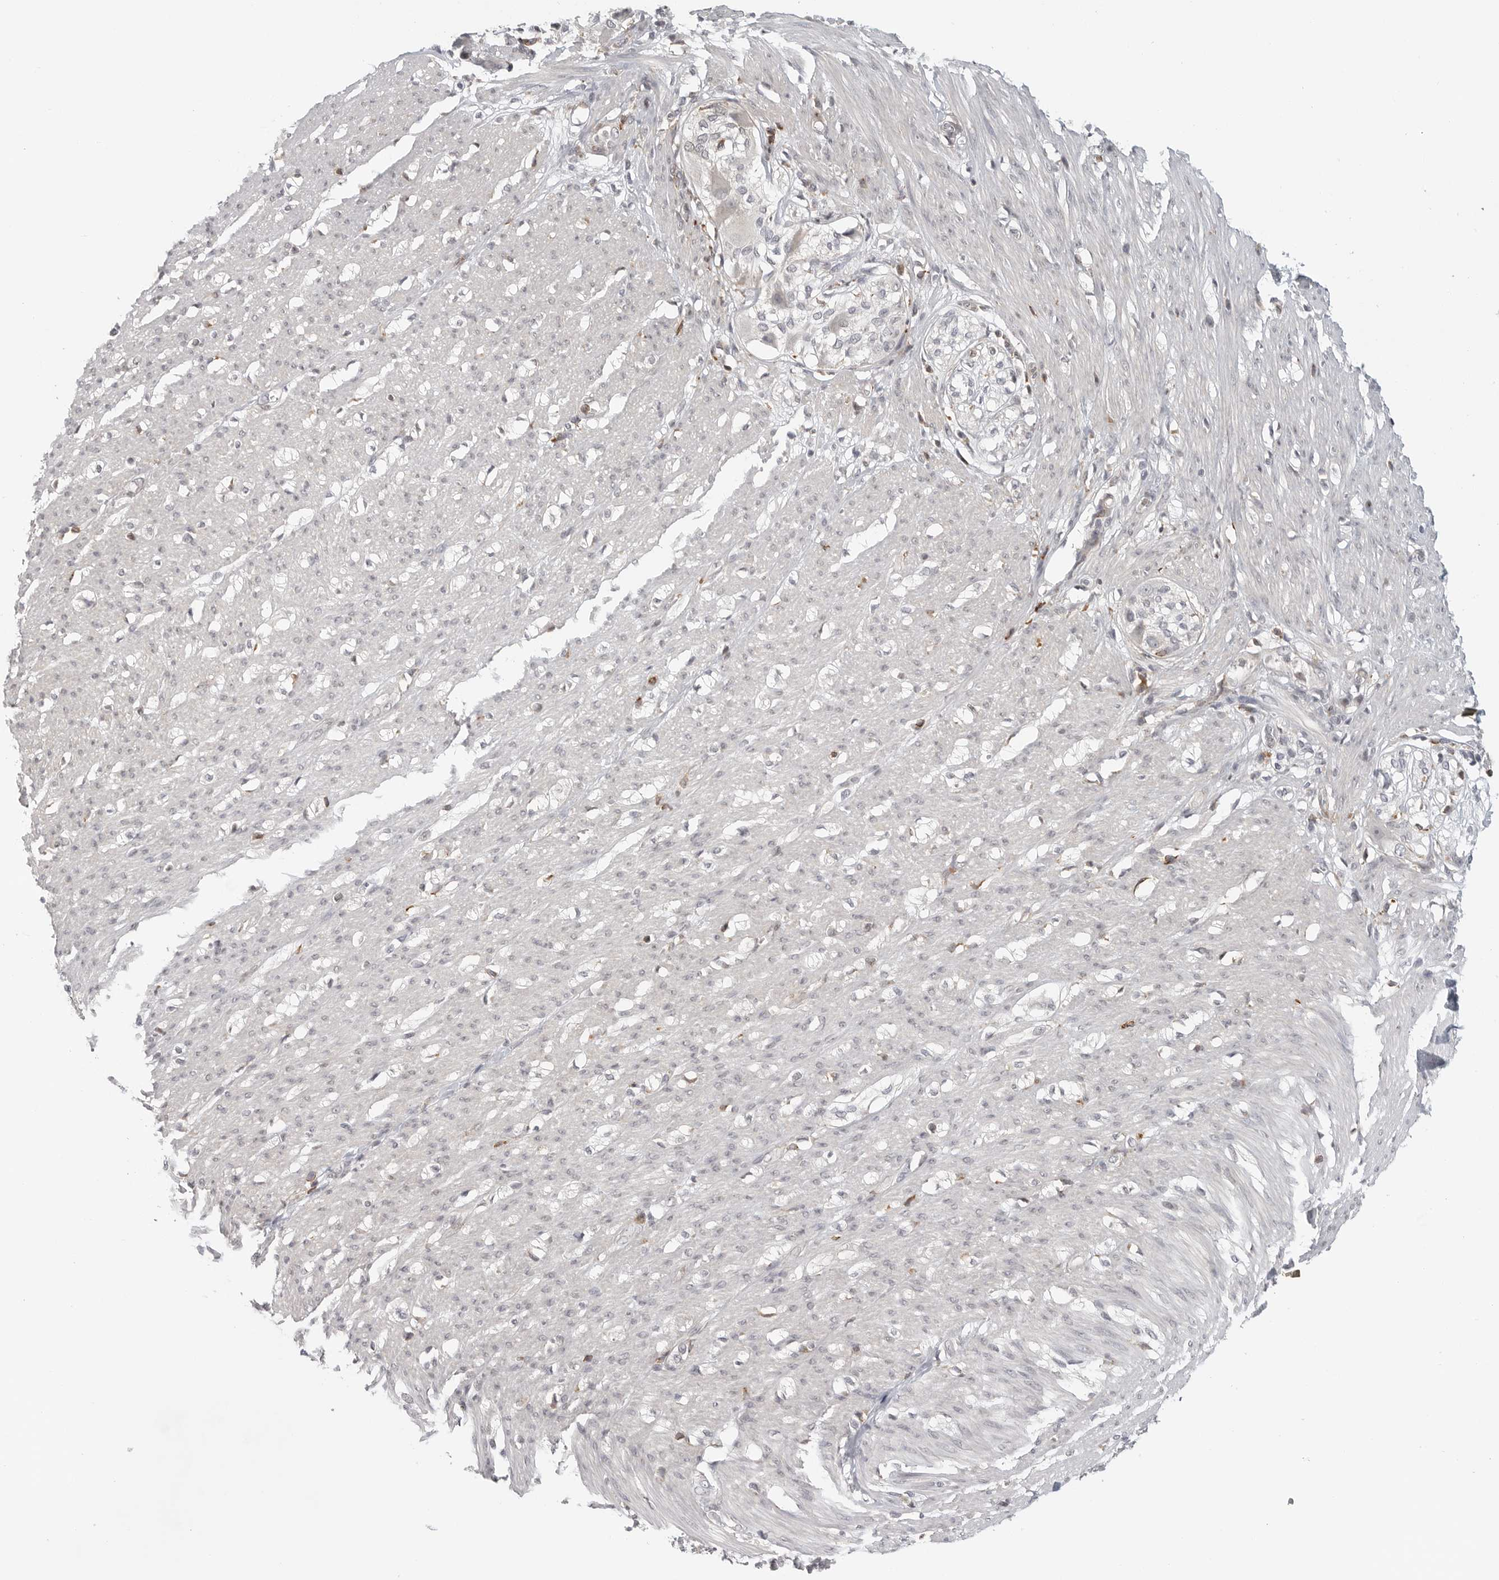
{"staining": {"intensity": "negative", "quantity": "none", "location": "none"}, "tissue": "smooth muscle", "cell_type": "Smooth muscle cells", "image_type": "normal", "snomed": [{"axis": "morphology", "description": "Normal tissue, NOS"}, {"axis": "morphology", "description": "Adenocarcinoma, NOS"}, {"axis": "topography", "description": "Colon"}, {"axis": "topography", "description": "Peripheral nerve tissue"}], "caption": "This photomicrograph is of normal smooth muscle stained with immunohistochemistry to label a protein in brown with the nuclei are counter-stained blue. There is no positivity in smooth muscle cells. (Immunohistochemistry (ihc), brightfield microscopy, high magnification).", "gene": "SH3KBP1", "patient": {"sex": "male", "age": 14}}